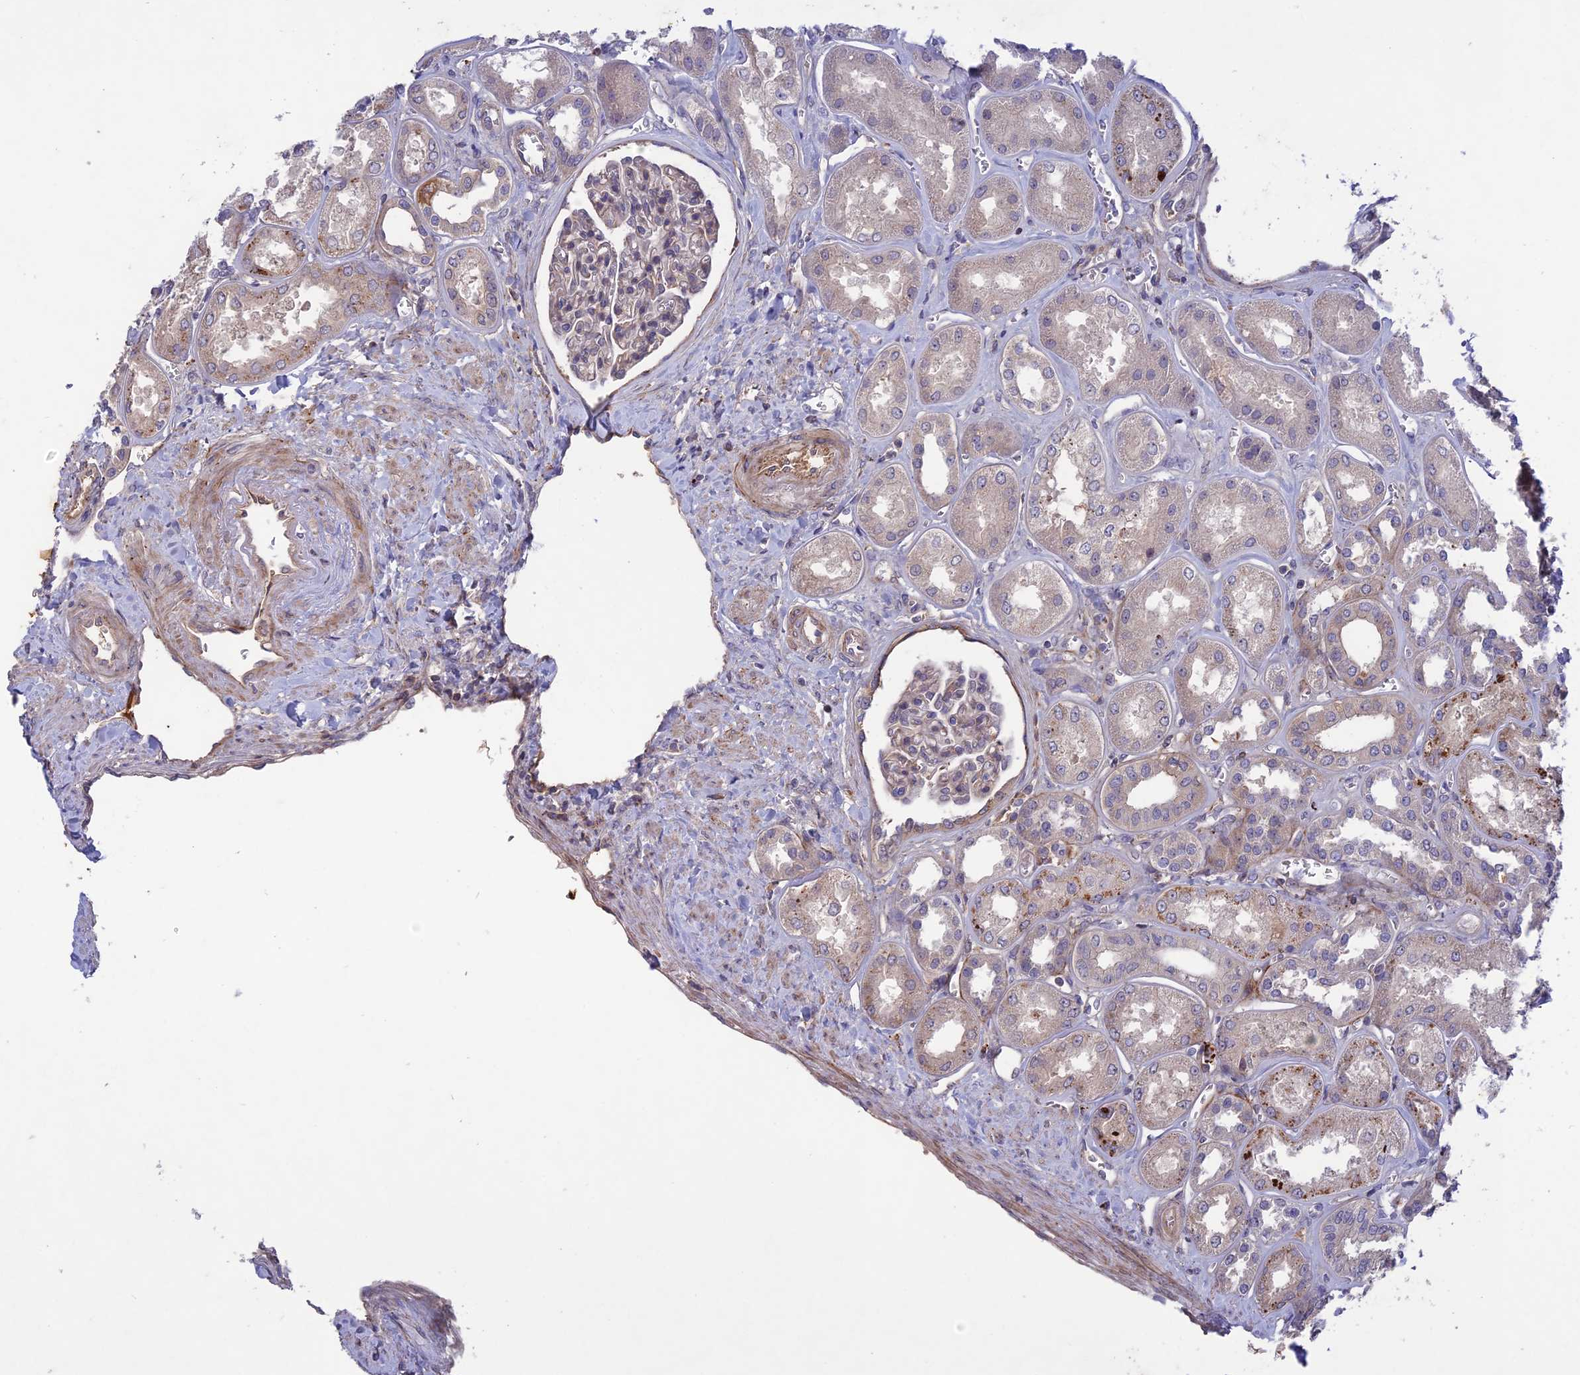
{"staining": {"intensity": "weak", "quantity": "<25%", "location": "cytoplasmic/membranous"}, "tissue": "kidney", "cell_type": "Cells in glomeruli", "image_type": "normal", "snomed": [{"axis": "morphology", "description": "Normal tissue, NOS"}, {"axis": "morphology", "description": "Adenocarcinoma, NOS"}, {"axis": "topography", "description": "Kidney"}], "caption": "Immunohistochemistry image of unremarkable human kidney stained for a protein (brown), which shows no expression in cells in glomeruli. (Brightfield microscopy of DAB immunohistochemistry (IHC) at high magnification).", "gene": "ADO", "patient": {"sex": "female", "age": 68}}